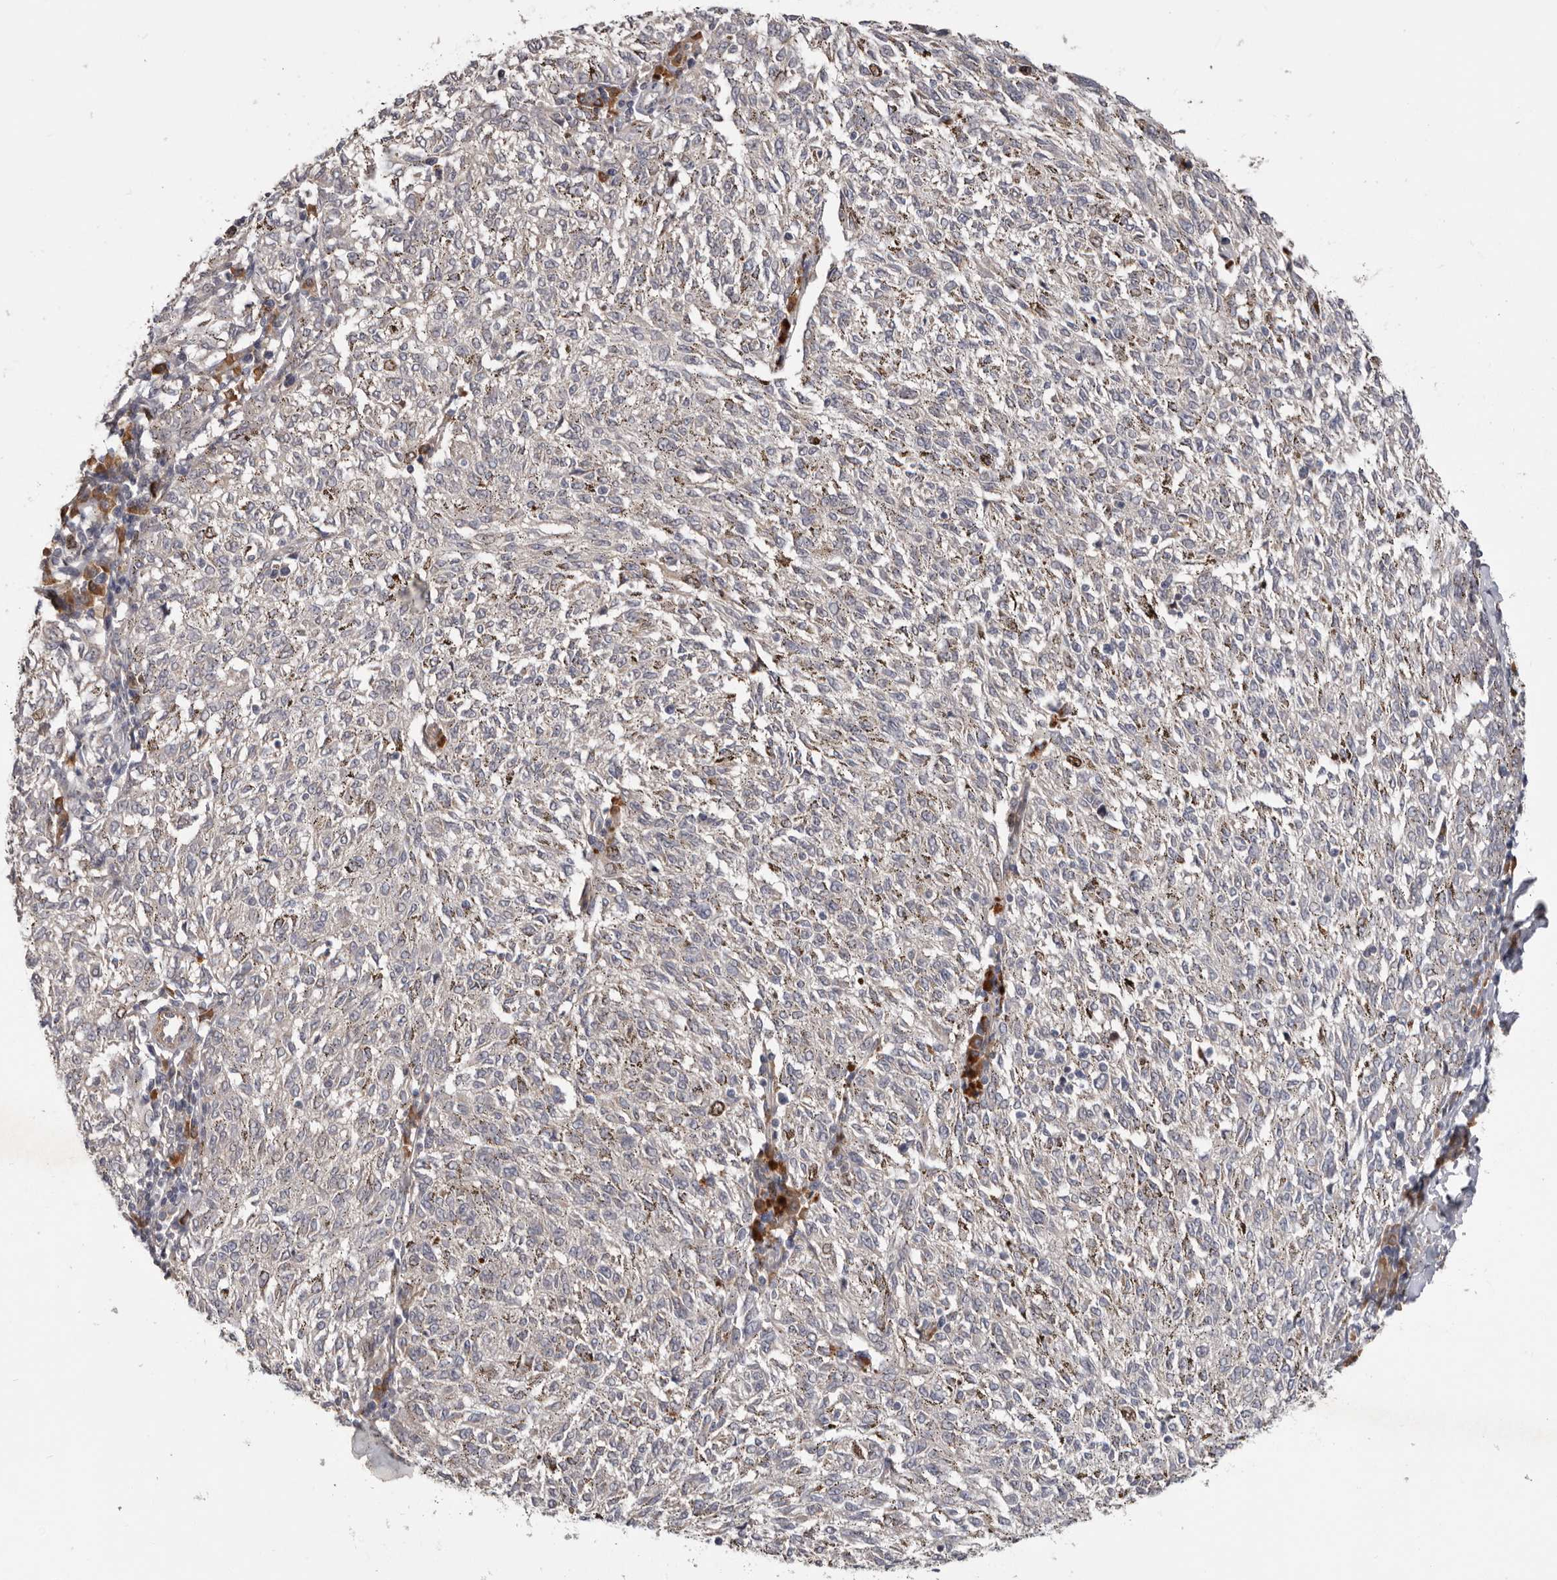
{"staining": {"intensity": "negative", "quantity": "none", "location": "none"}, "tissue": "melanoma", "cell_type": "Tumor cells", "image_type": "cancer", "snomed": [{"axis": "morphology", "description": "Malignant melanoma, NOS"}, {"axis": "topography", "description": "Skin"}], "caption": "Immunohistochemistry (IHC) of human malignant melanoma shows no positivity in tumor cells.", "gene": "CDCA8", "patient": {"sex": "female", "age": 72}}